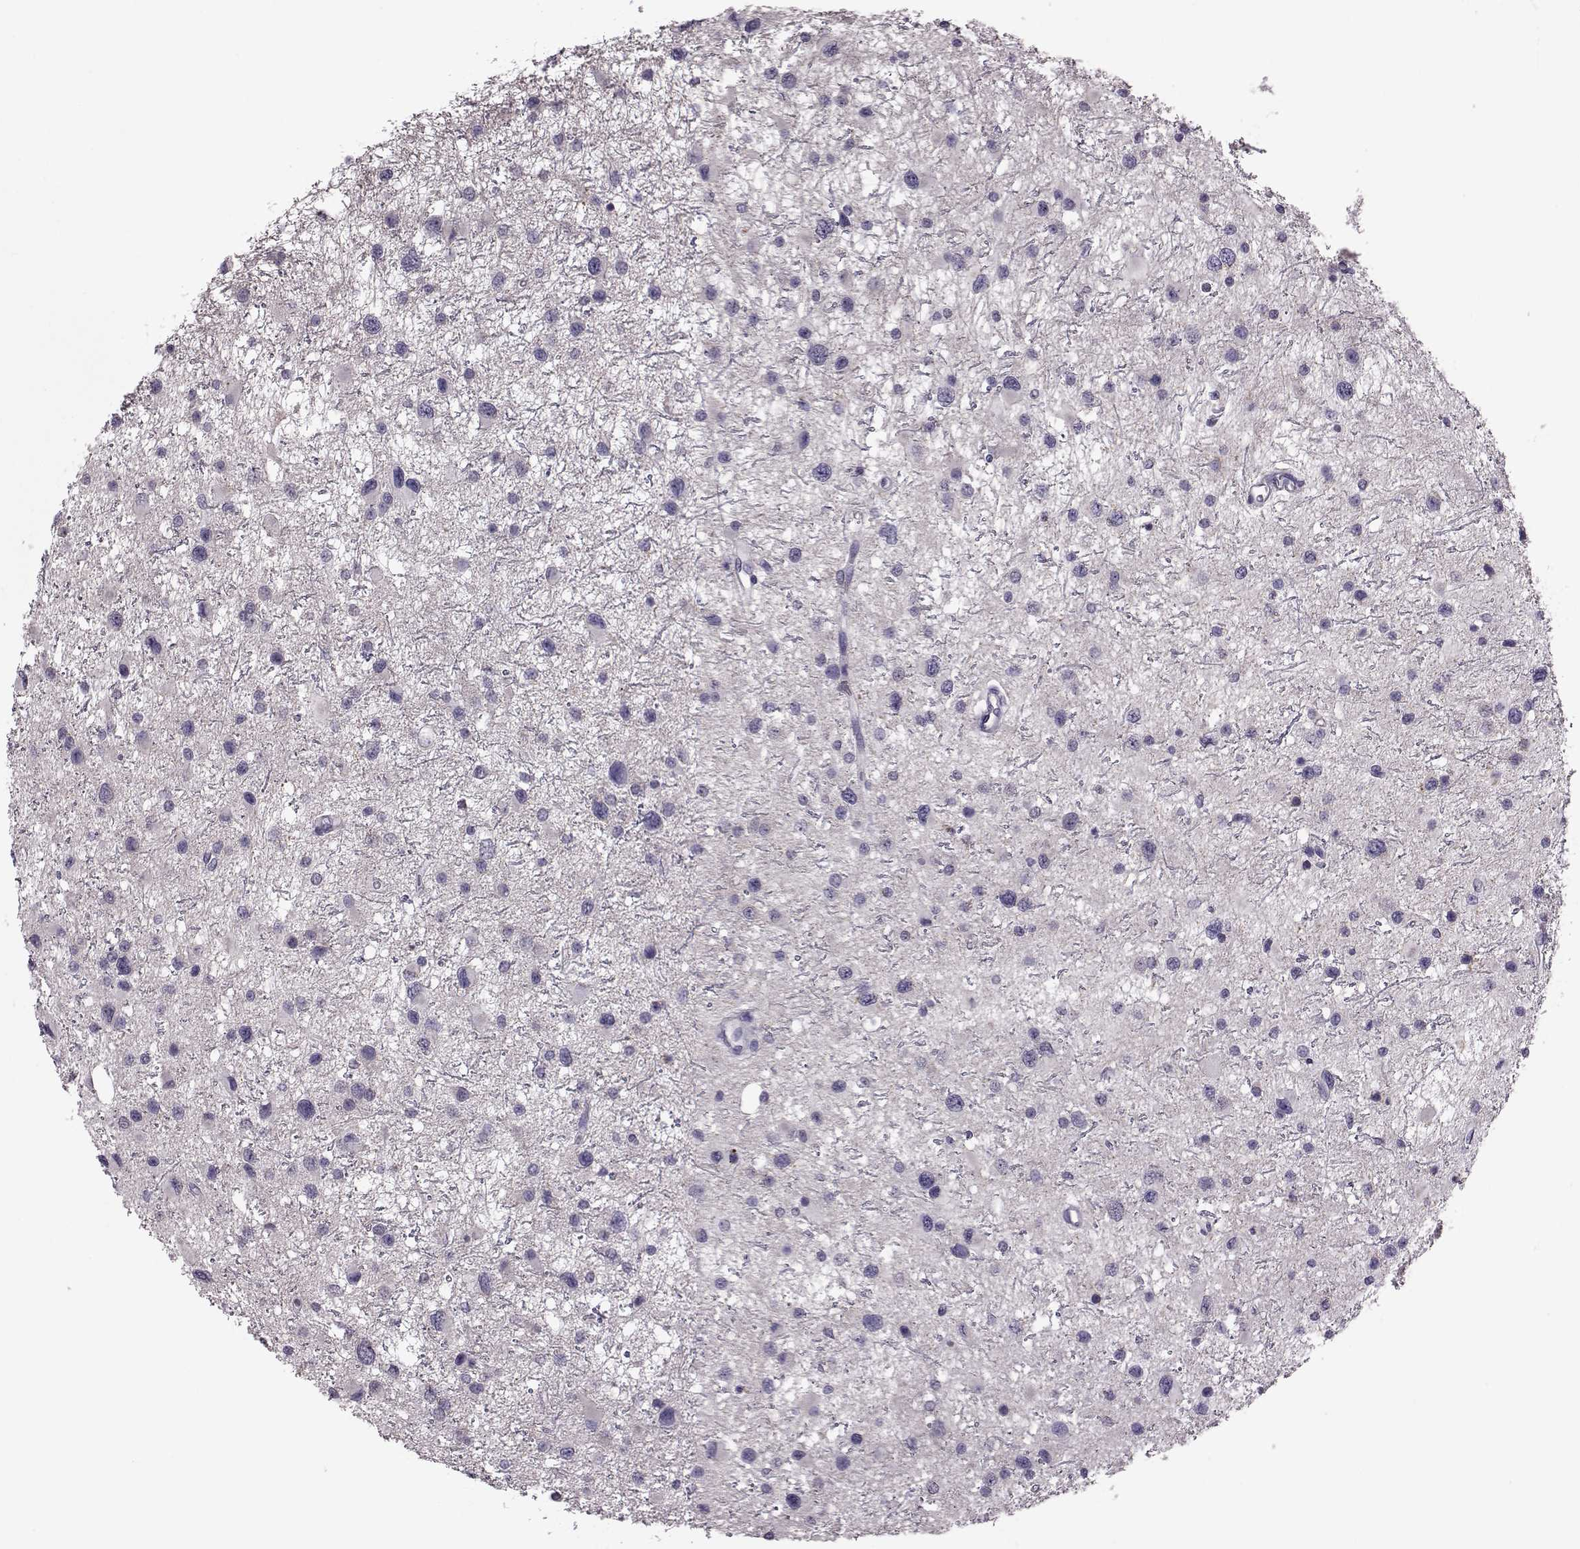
{"staining": {"intensity": "negative", "quantity": "none", "location": "none"}, "tissue": "glioma", "cell_type": "Tumor cells", "image_type": "cancer", "snomed": [{"axis": "morphology", "description": "Glioma, malignant, Low grade"}, {"axis": "topography", "description": "Brain"}], "caption": "This is an IHC photomicrograph of human malignant glioma (low-grade). There is no expression in tumor cells.", "gene": "RIMS2", "patient": {"sex": "female", "age": 32}}